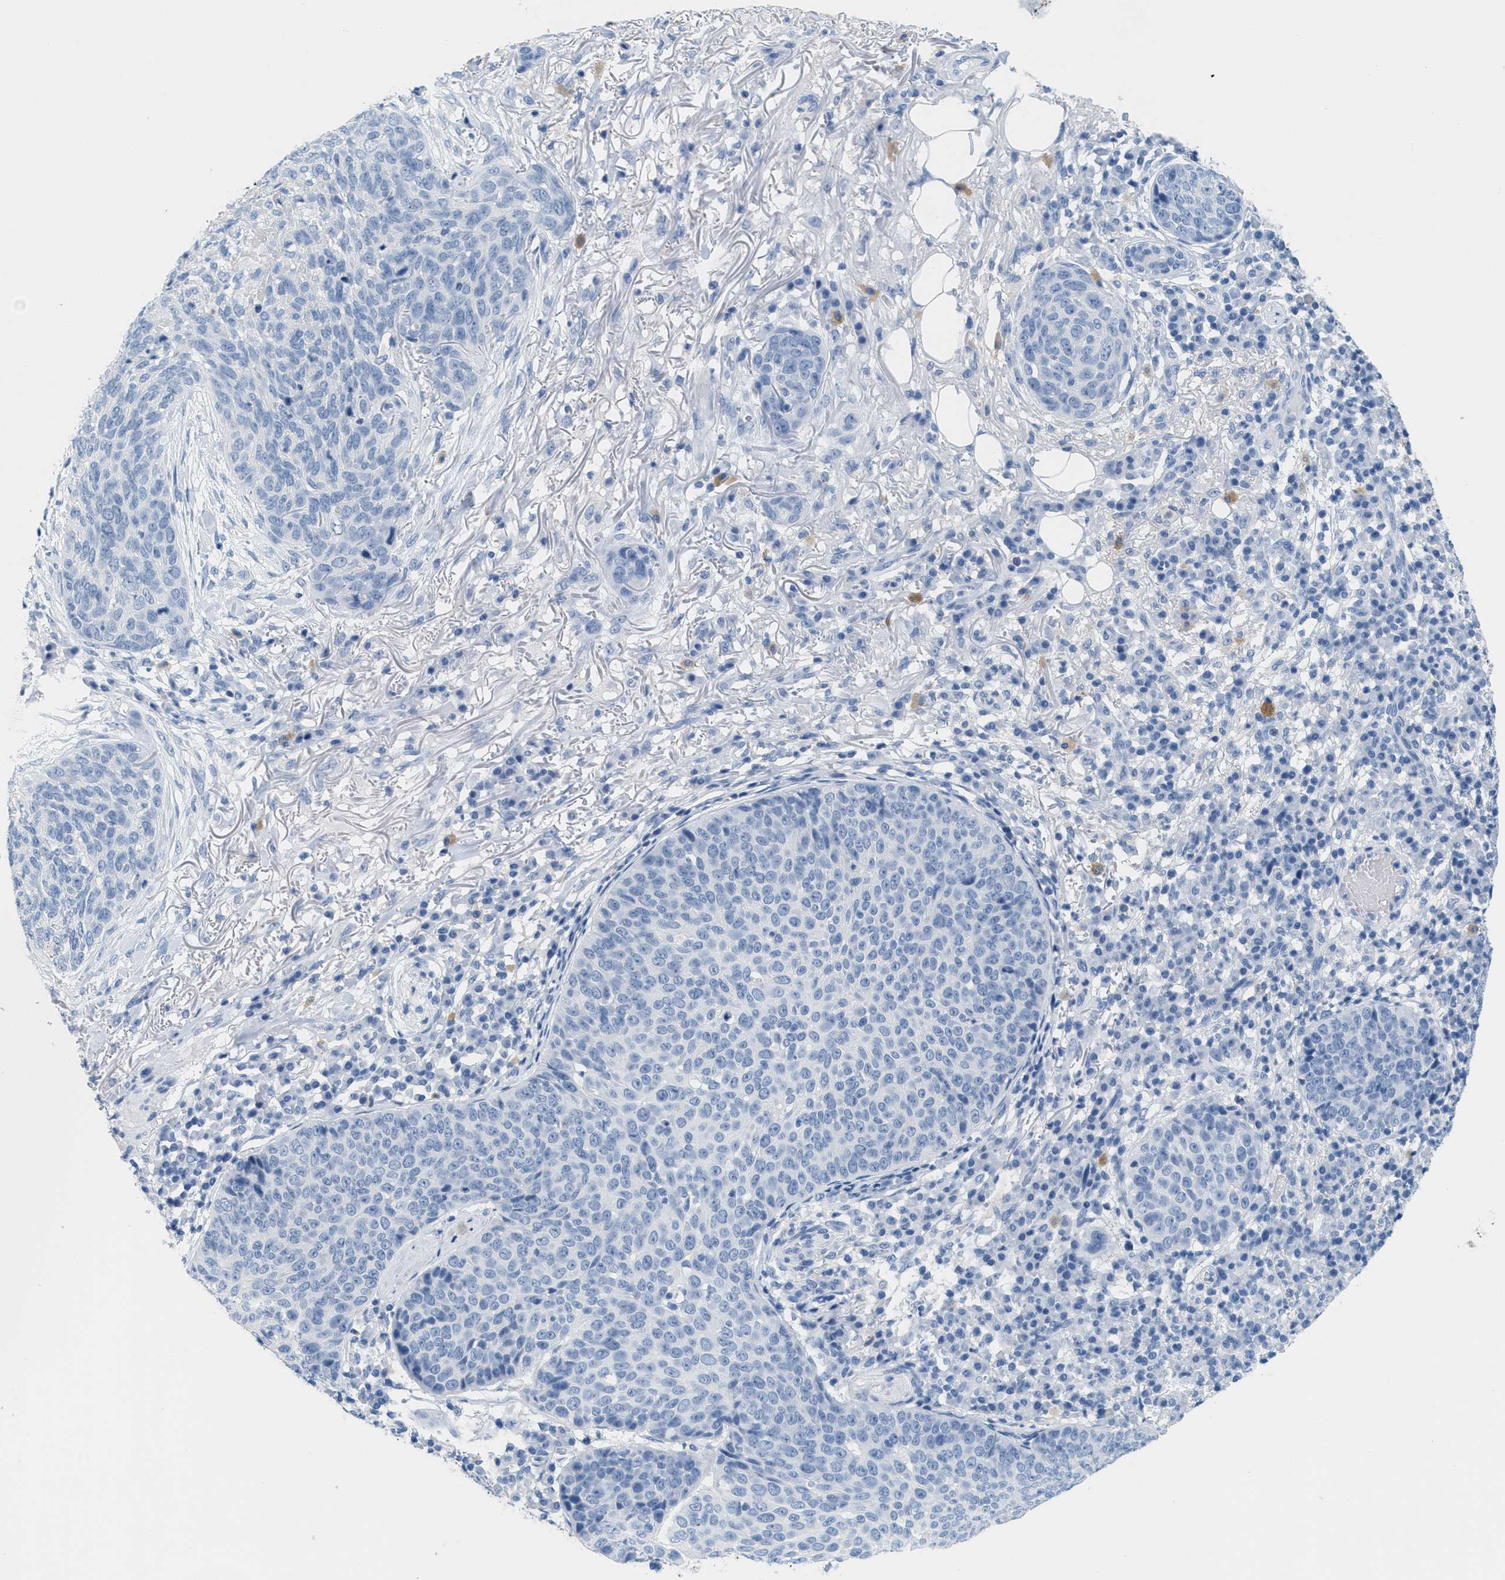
{"staining": {"intensity": "negative", "quantity": "none", "location": "none"}, "tissue": "skin cancer", "cell_type": "Tumor cells", "image_type": "cancer", "snomed": [{"axis": "morphology", "description": "Basal cell carcinoma"}, {"axis": "topography", "description": "Skin"}], "caption": "DAB (3,3'-diaminobenzidine) immunohistochemical staining of human skin cancer (basal cell carcinoma) shows no significant expression in tumor cells.", "gene": "GPM6A", "patient": {"sex": "female", "age": 88}}